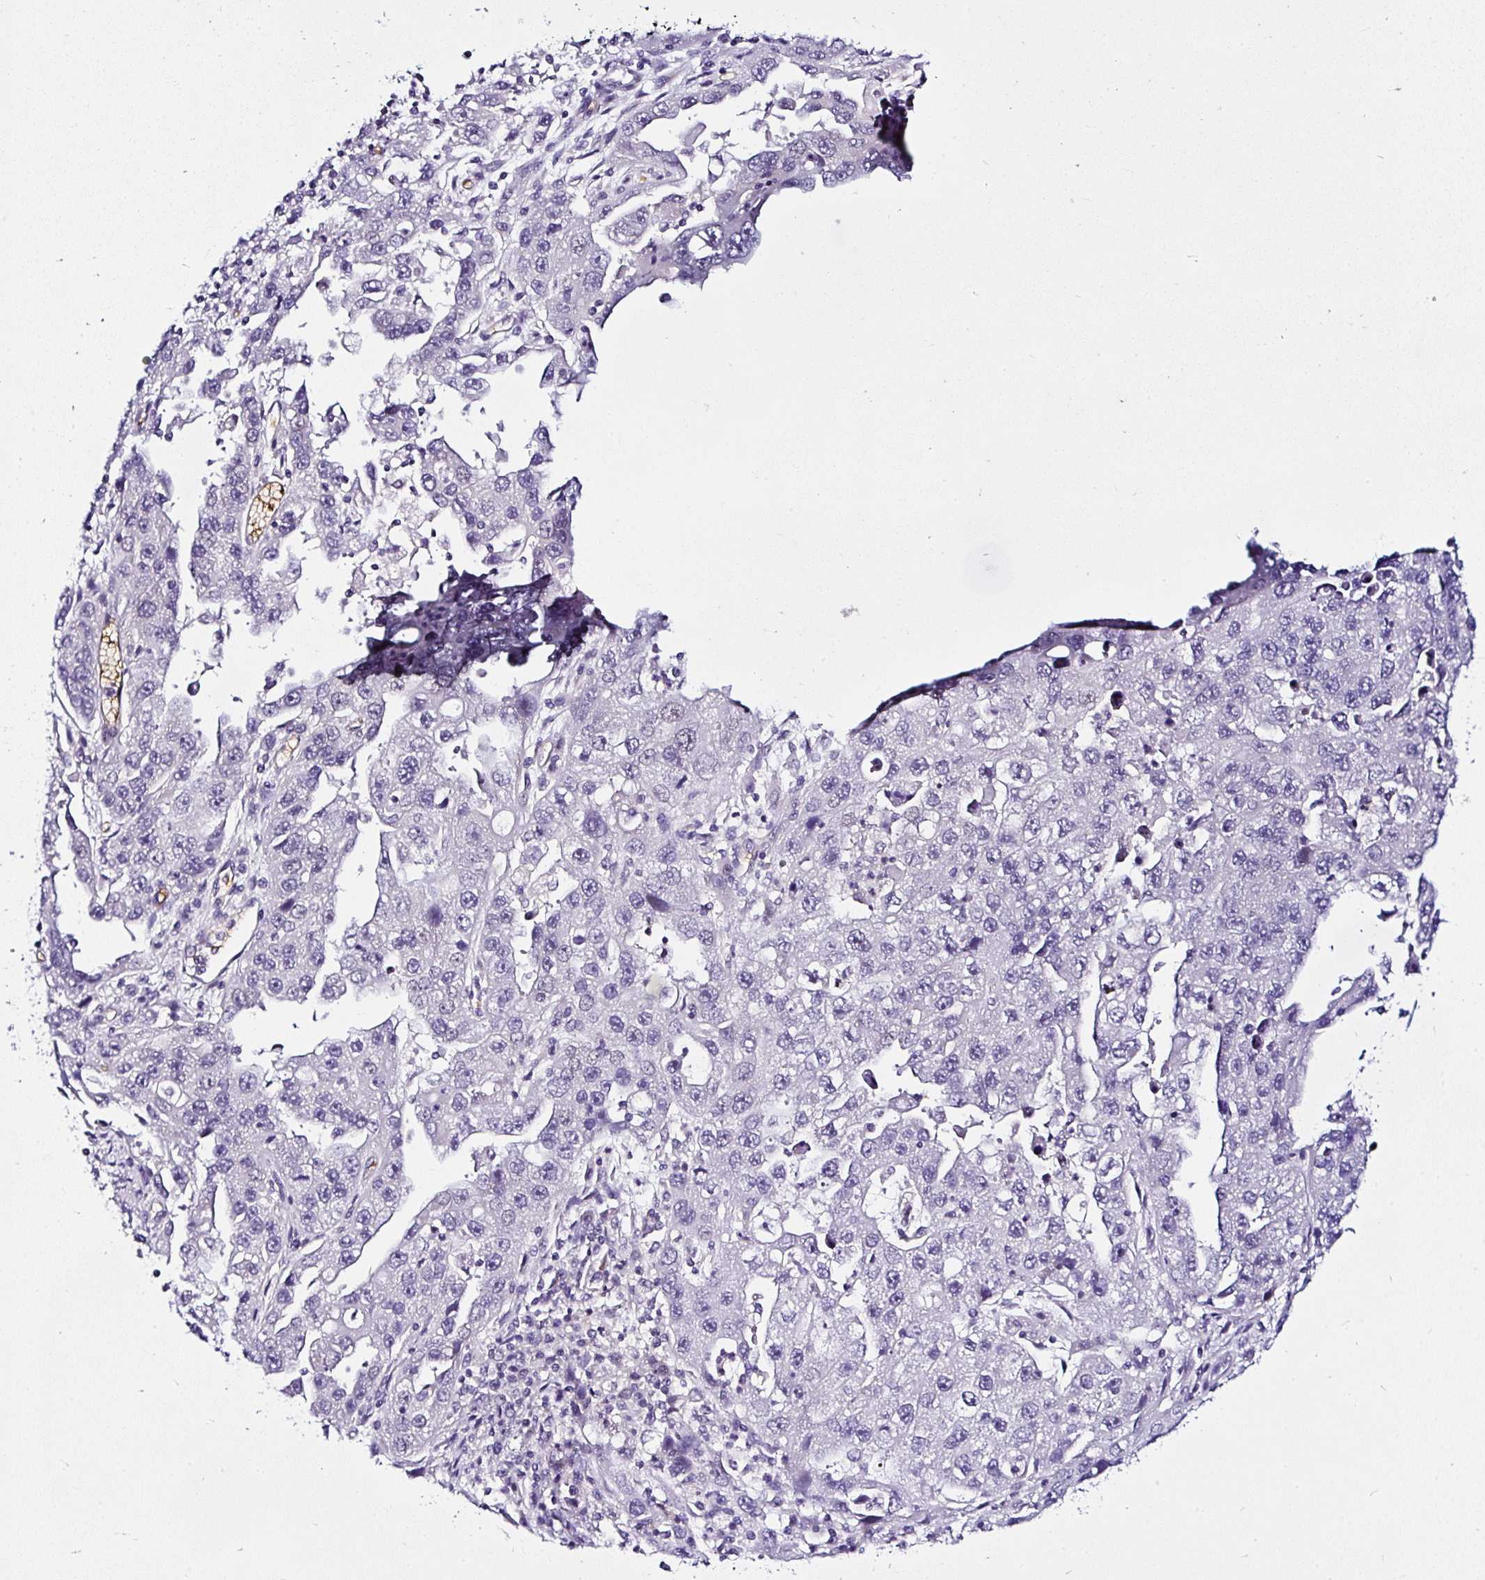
{"staining": {"intensity": "negative", "quantity": "none", "location": "none"}, "tissue": "endometrial cancer", "cell_type": "Tumor cells", "image_type": "cancer", "snomed": [{"axis": "morphology", "description": "Adenocarcinoma, NOS"}, {"axis": "topography", "description": "Uterus"}], "caption": "Adenocarcinoma (endometrial) was stained to show a protein in brown. There is no significant expression in tumor cells. (DAB immunohistochemistry (IHC) visualized using brightfield microscopy, high magnification).", "gene": "DEPDC5", "patient": {"sex": "female", "age": 62}}